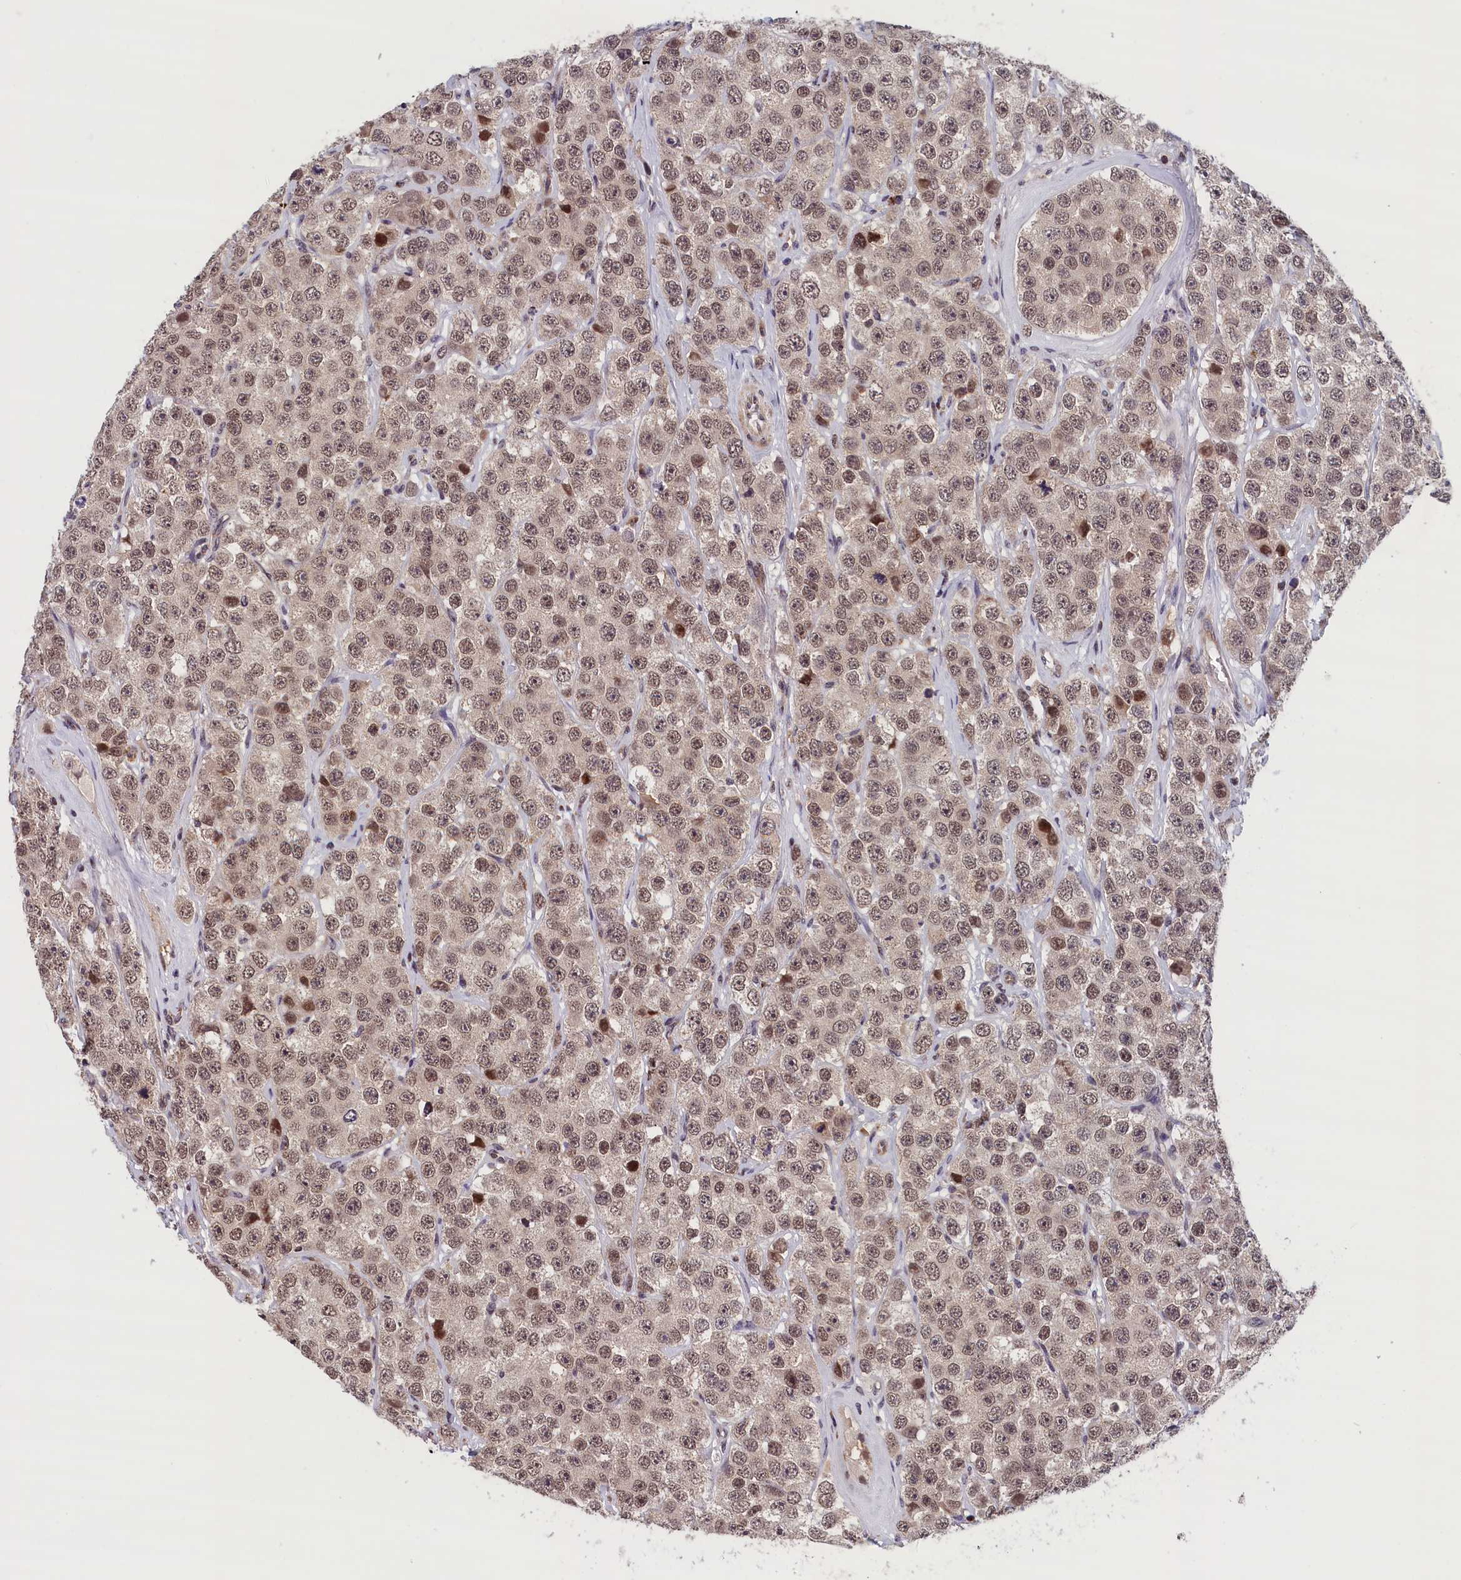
{"staining": {"intensity": "moderate", "quantity": "25%-75%", "location": "nuclear"}, "tissue": "testis cancer", "cell_type": "Tumor cells", "image_type": "cancer", "snomed": [{"axis": "morphology", "description": "Seminoma, NOS"}, {"axis": "topography", "description": "Testis"}], "caption": "Immunohistochemistry (IHC) (DAB) staining of seminoma (testis) displays moderate nuclear protein expression in approximately 25%-75% of tumor cells. The protein of interest is stained brown, and the nuclei are stained in blue (DAB IHC with brightfield microscopy, high magnification).", "gene": "KCNK6", "patient": {"sex": "male", "age": 28}}